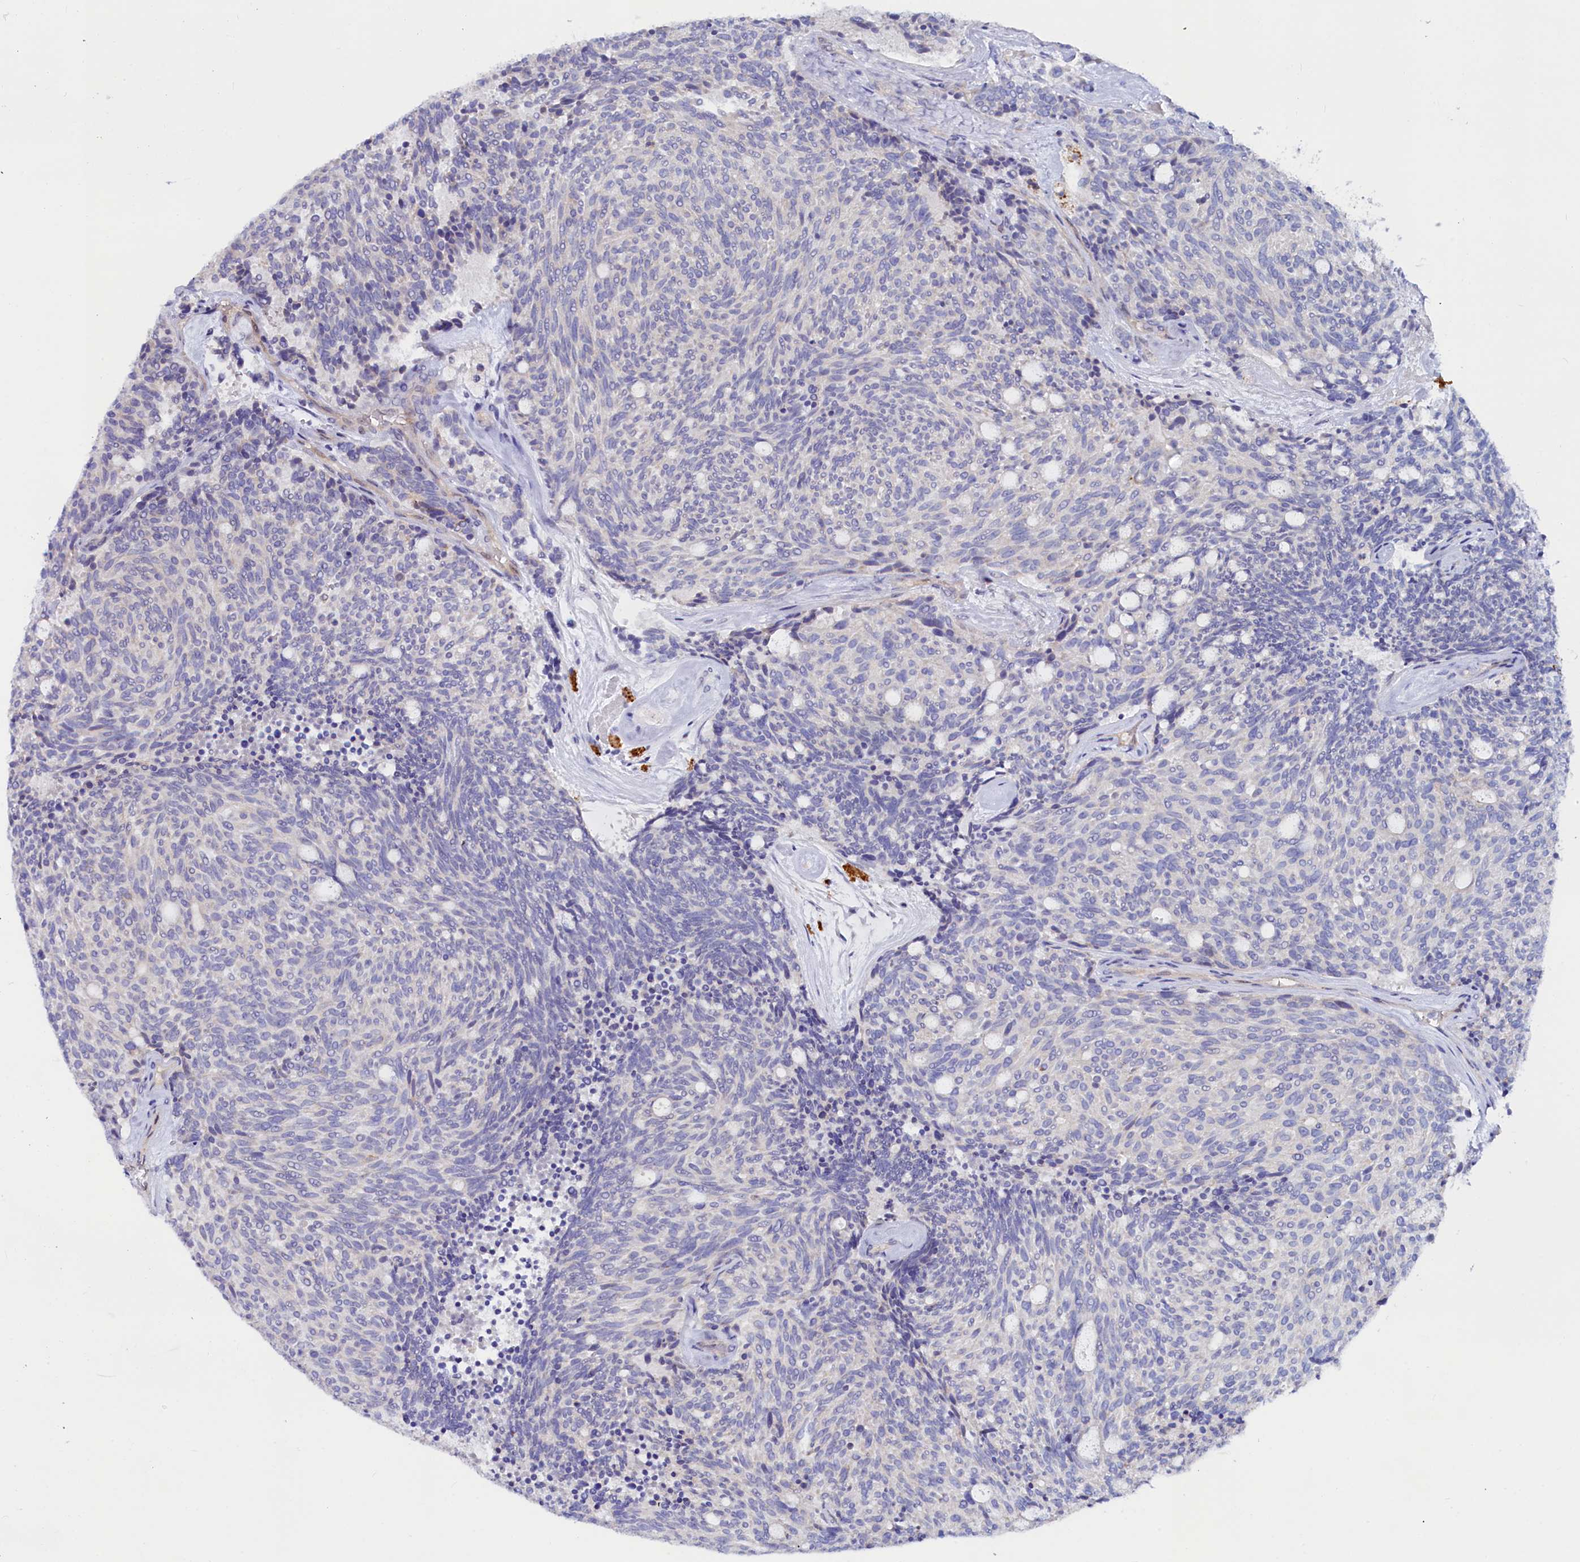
{"staining": {"intensity": "negative", "quantity": "none", "location": "none"}, "tissue": "carcinoid", "cell_type": "Tumor cells", "image_type": "cancer", "snomed": [{"axis": "morphology", "description": "Carcinoid, malignant, NOS"}, {"axis": "topography", "description": "Pancreas"}], "caption": "High magnification brightfield microscopy of carcinoid stained with DAB (3,3'-diaminobenzidine) (brown) and counterstained with hematoxylin (blue): tumor cells show no significant positivity. Nuclei are stained in blue.", "gene": "ASTE1", "patient": {"sex": "female", "age": 54}}